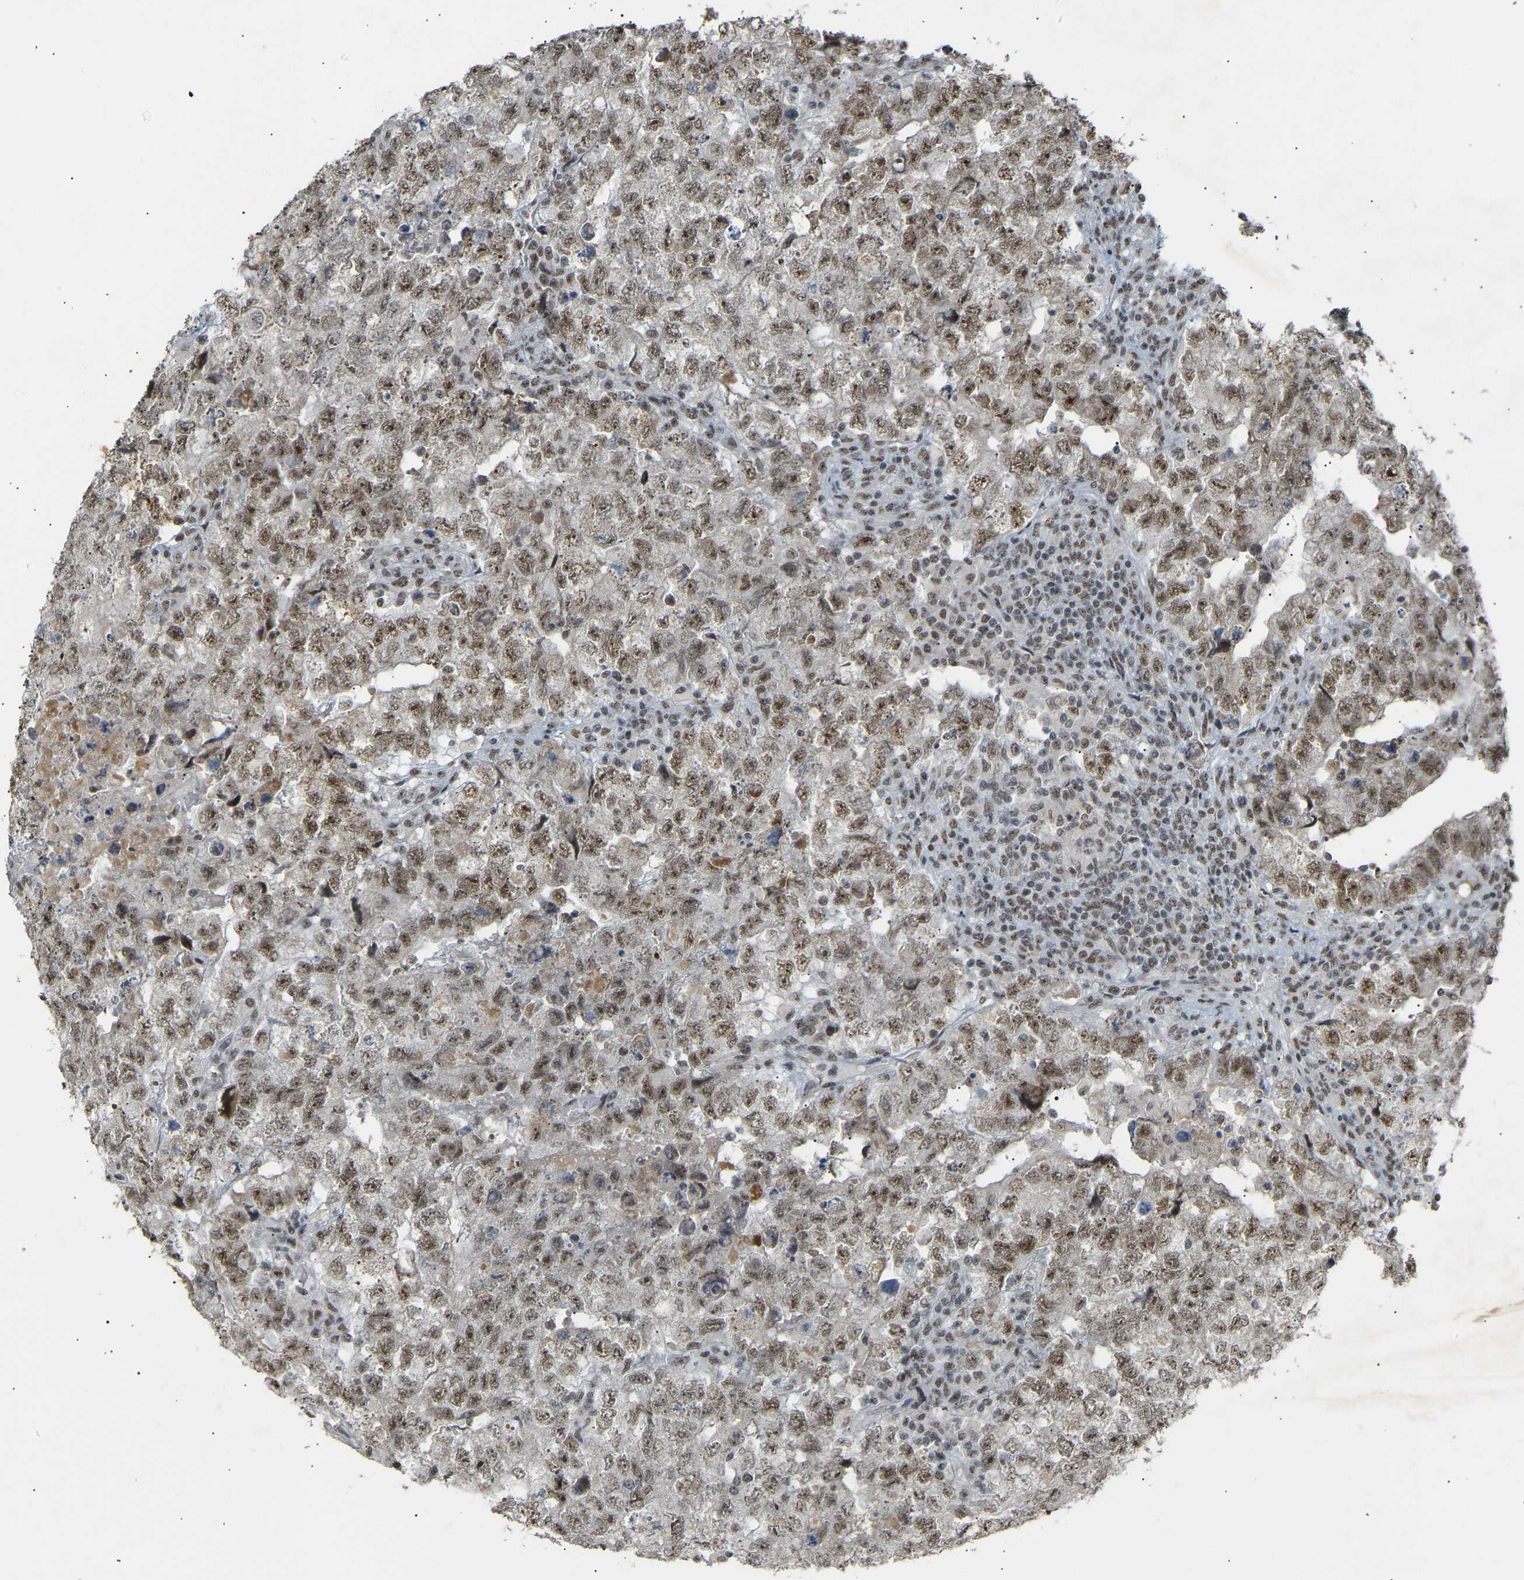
{"staining": {"intensity": "moderate", "quantity": ">75%", "location": "nuclear"}, "tissue": "testis cancer", "cell_type": "Tumor cells", "image_type": "cancer", "snomed": [{"axis": "morphology", "description": "Carcinoma, Embryonal, NOS"}, {"axis": "topography", "description": "Testis"}], "caption": "This image shows embryonal carcinoma (testis) stained with immunohistochemistry to label a protein in brown. The nuclear of tumor cells show moderate positivity for the protein. Nuclei are counter-stained blue.", "gene": "NELFB", "patient": {"sex": "male", "age": 36}}